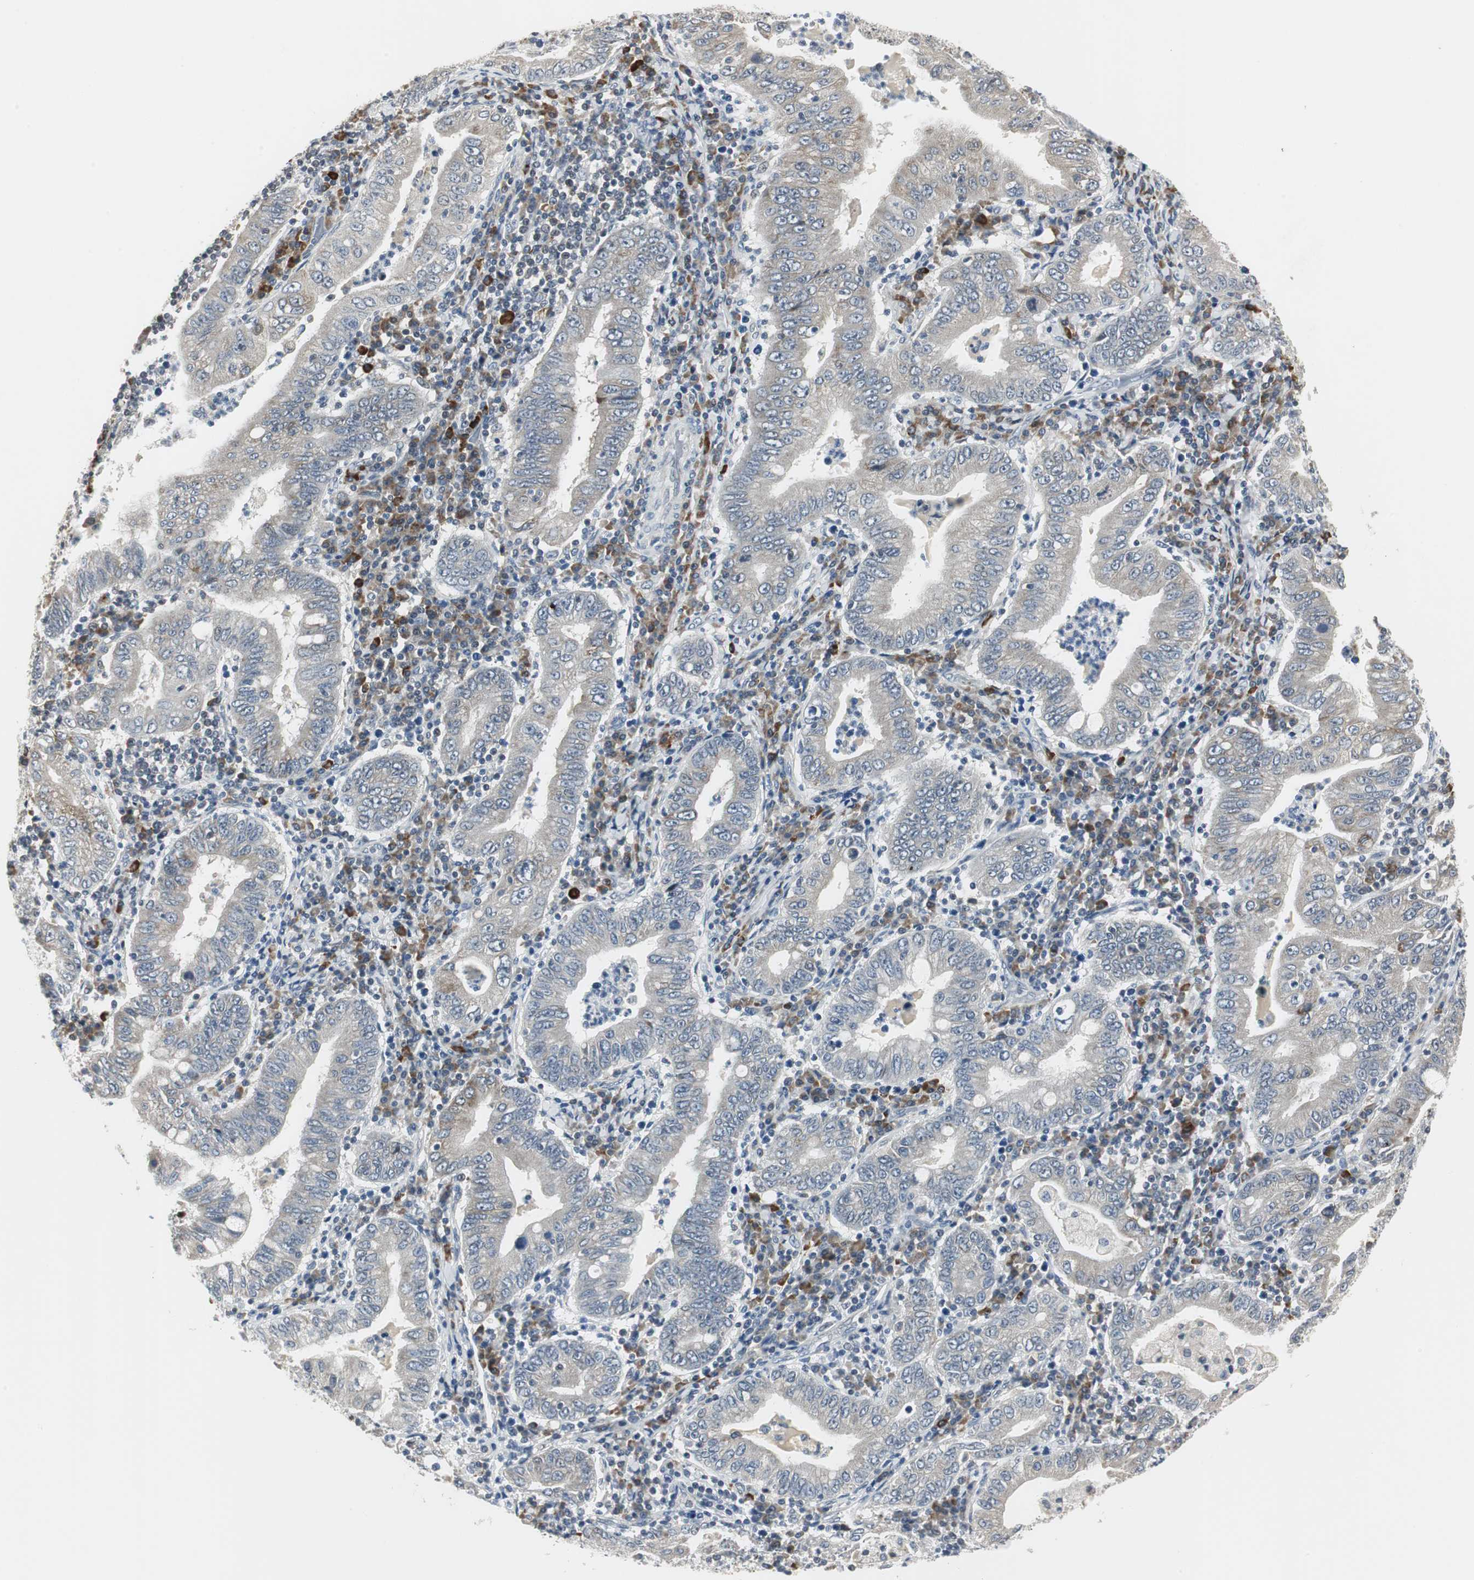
{"staining": {"intensity": "weak", "quantity": "<25%", "location": "cytoplasmic/membranous"}, "tissue": "stomach cancer", "cell_type": "Tumor cells", "image_type": "cancer", "snomed": [{"axis": "morphology", "description": "Normal tissue, NOS"}, {"axis": "morphology", "description": "Adenocarcinoma, NOS"}, {"axis": "topography", "description": "Esophagus"}, {"axis": "topography", "description": "Stomach, upper"}, {"axis": "topography", "description": "Peripheral nerve tissue"}], "caption": "High magnification brightfield microscopy of stomach adenocarcinoma stained with DAB (3,3'-diaminobenzidine) (brown) and counterstained with hematoxylin (blue): tumor cells show no significant staining.", "gene": "CCT5", "patient": {"sex": "male", "age": 62}}